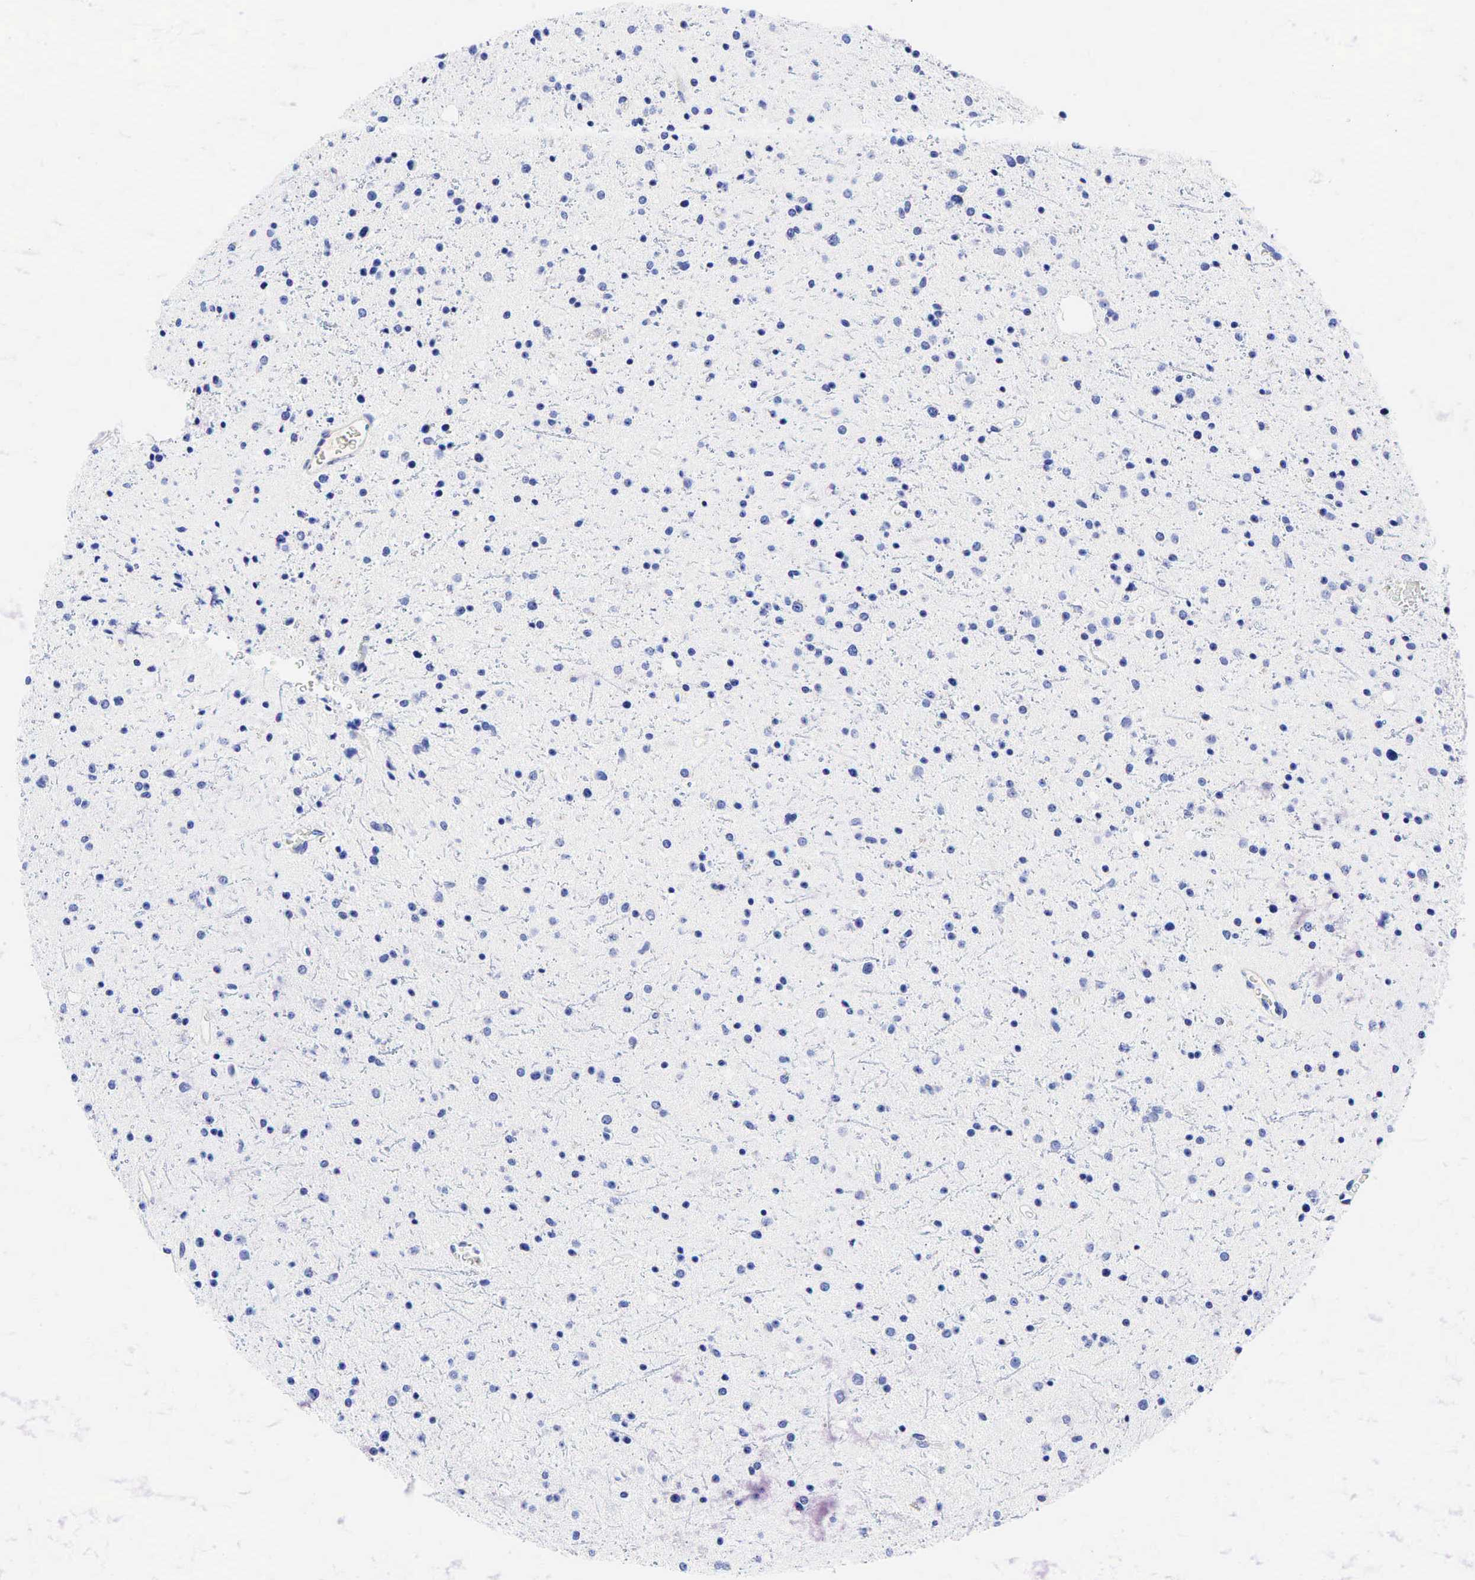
{"staining": {"intensity": "negative", "quantity": "none", "location": "none"}, "tissue": "glioma", "cell_type": "Tumor cells", "image_type": "cancer", "snomed": [{"axis": "morphology", "description": "Glioma, malignant, Low grade"}, {"axis": "topography", "description": "Brain"}], "caption": "Immunohistochemistry (IHC) of human malignant glioma (low-grade) exhibits no staining in tumor cells.", "gene": "TNFRSF8", "patient": {"sex": "female", "age": 46}}